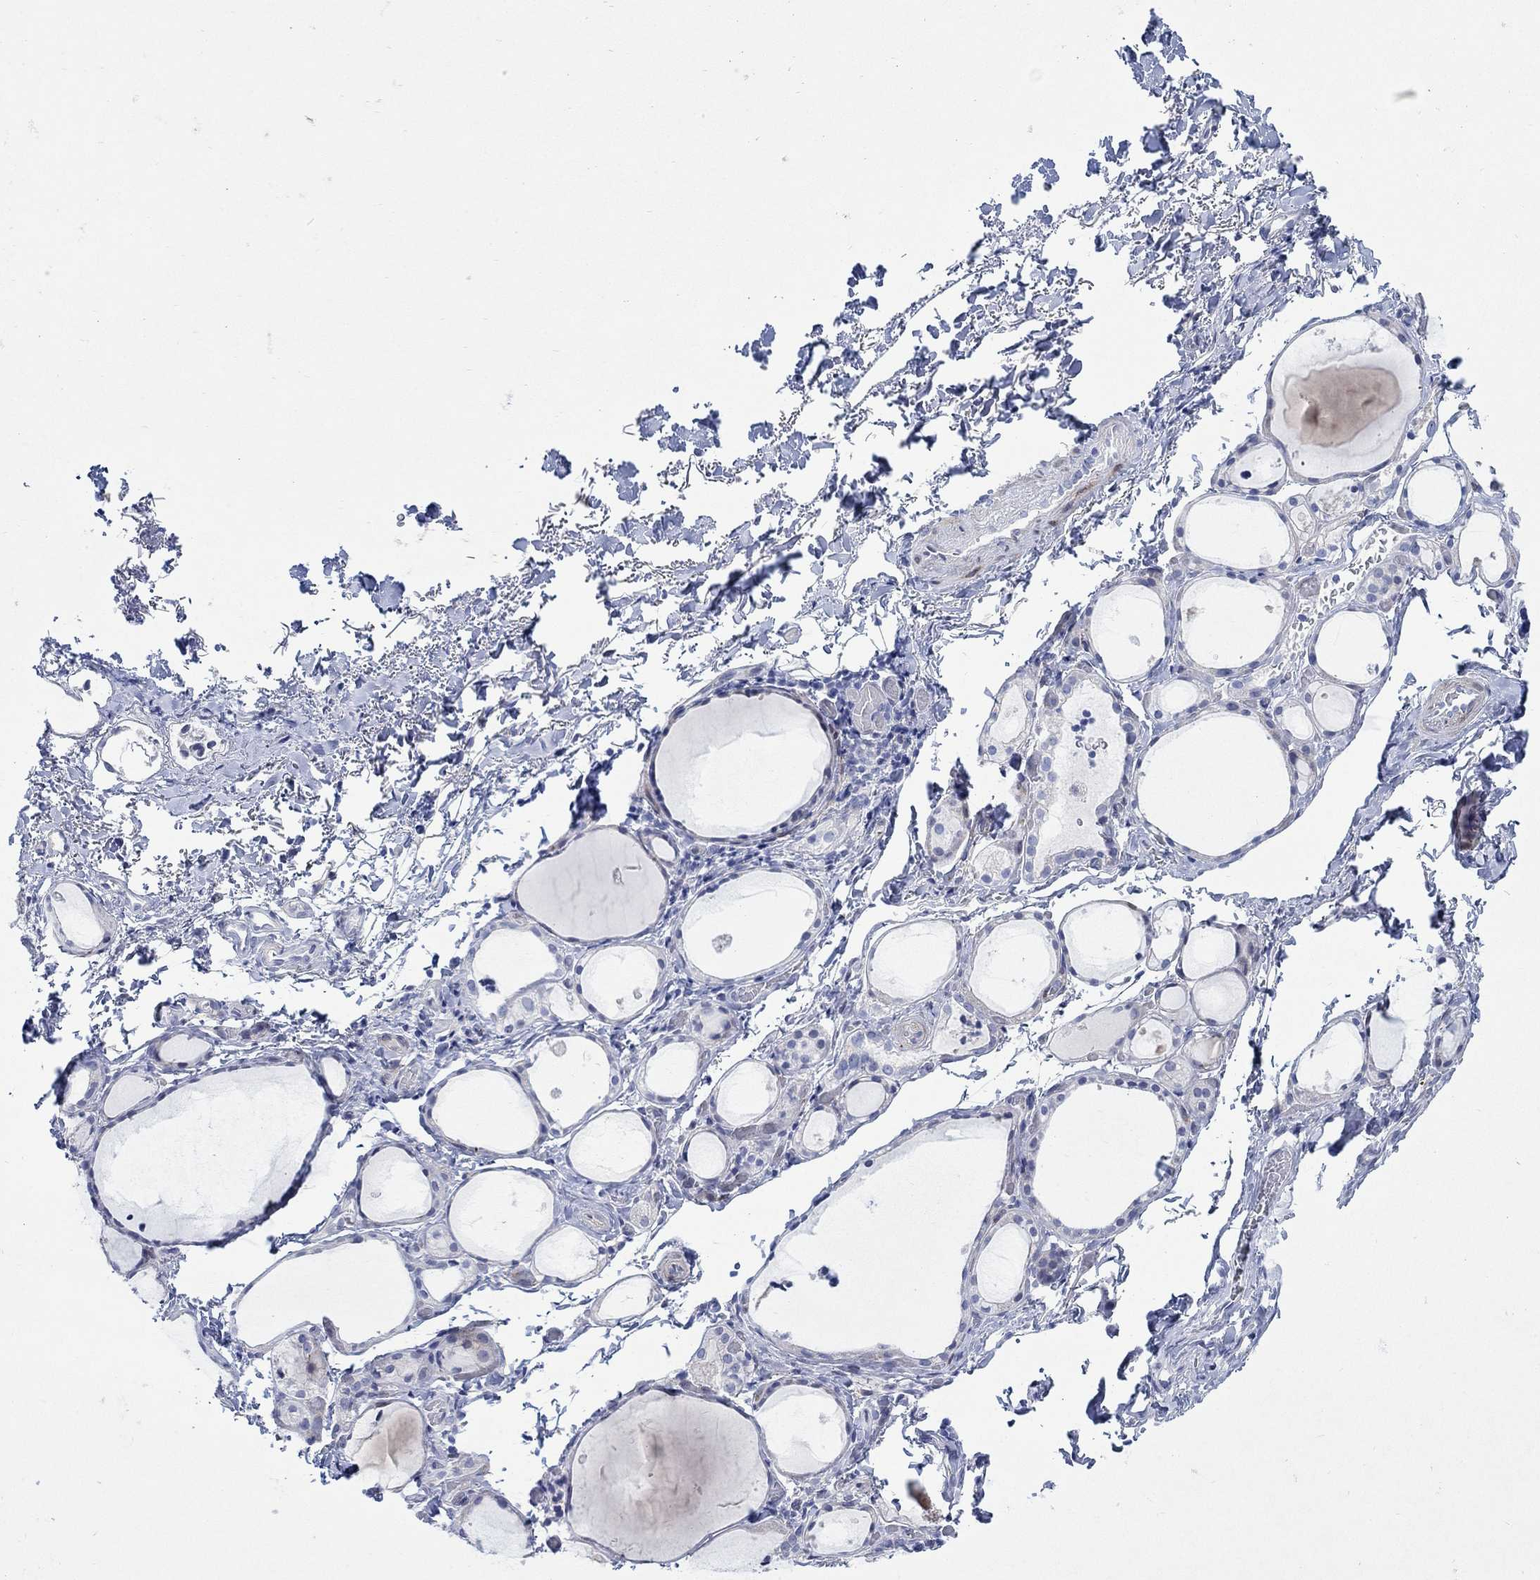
{"staining": {"intensity": "negative", "quantity": "none", "location": "none"}, "tissue": "thyroid gland", "cell_type": "Glandular cells", "image_type": "normal", "snomed": [{"axis": "morphology", "description": "Normal tissue, NOS"}, {"axis": "topography", "description": "Thyroid gland"}], "caption": "Glandular cells show no significant positivity in benign thyroid gland.", "gene": "KSR2", "patient": {"sex": "male", "age": 68}}